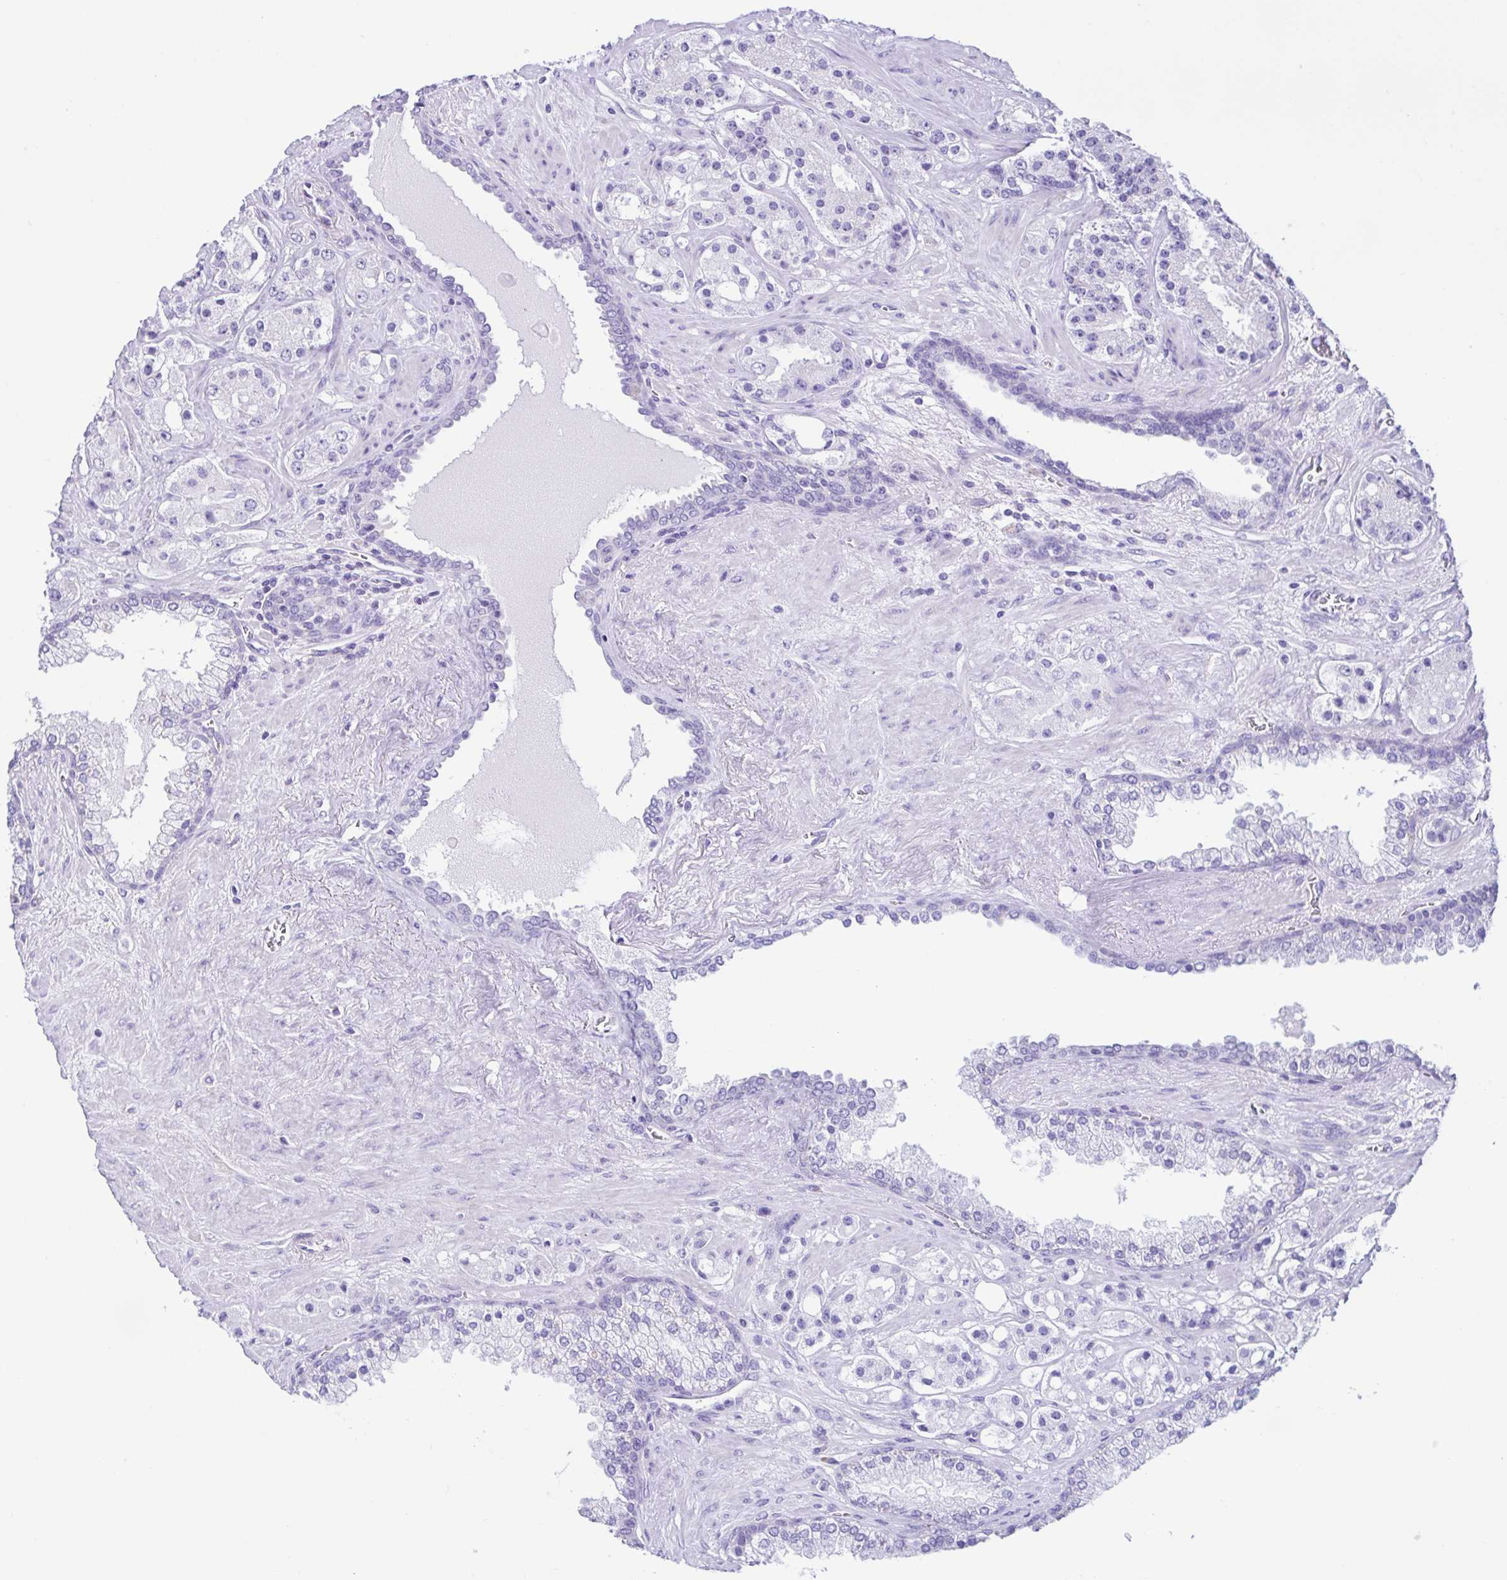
{"staining": {"intensity": "negative", "quantity": "none", "location": "none"}, "tissue": "prostate cancer", "cell_type": "Tumor cells", "image_type": "cancer", "snomed": [{"axis": "morphology", "description": "Adenocarcinoma, High grade"}, {"axis": "topography", "description": "Prostate"}], "caption": "Histopathology image shows no protein expression in tumor cells of prostate cancer (adenocarcinoma (high-grade)) tissue.", "gene": "ACTRT3", "patient": {"sex": "male", "age": 67}}